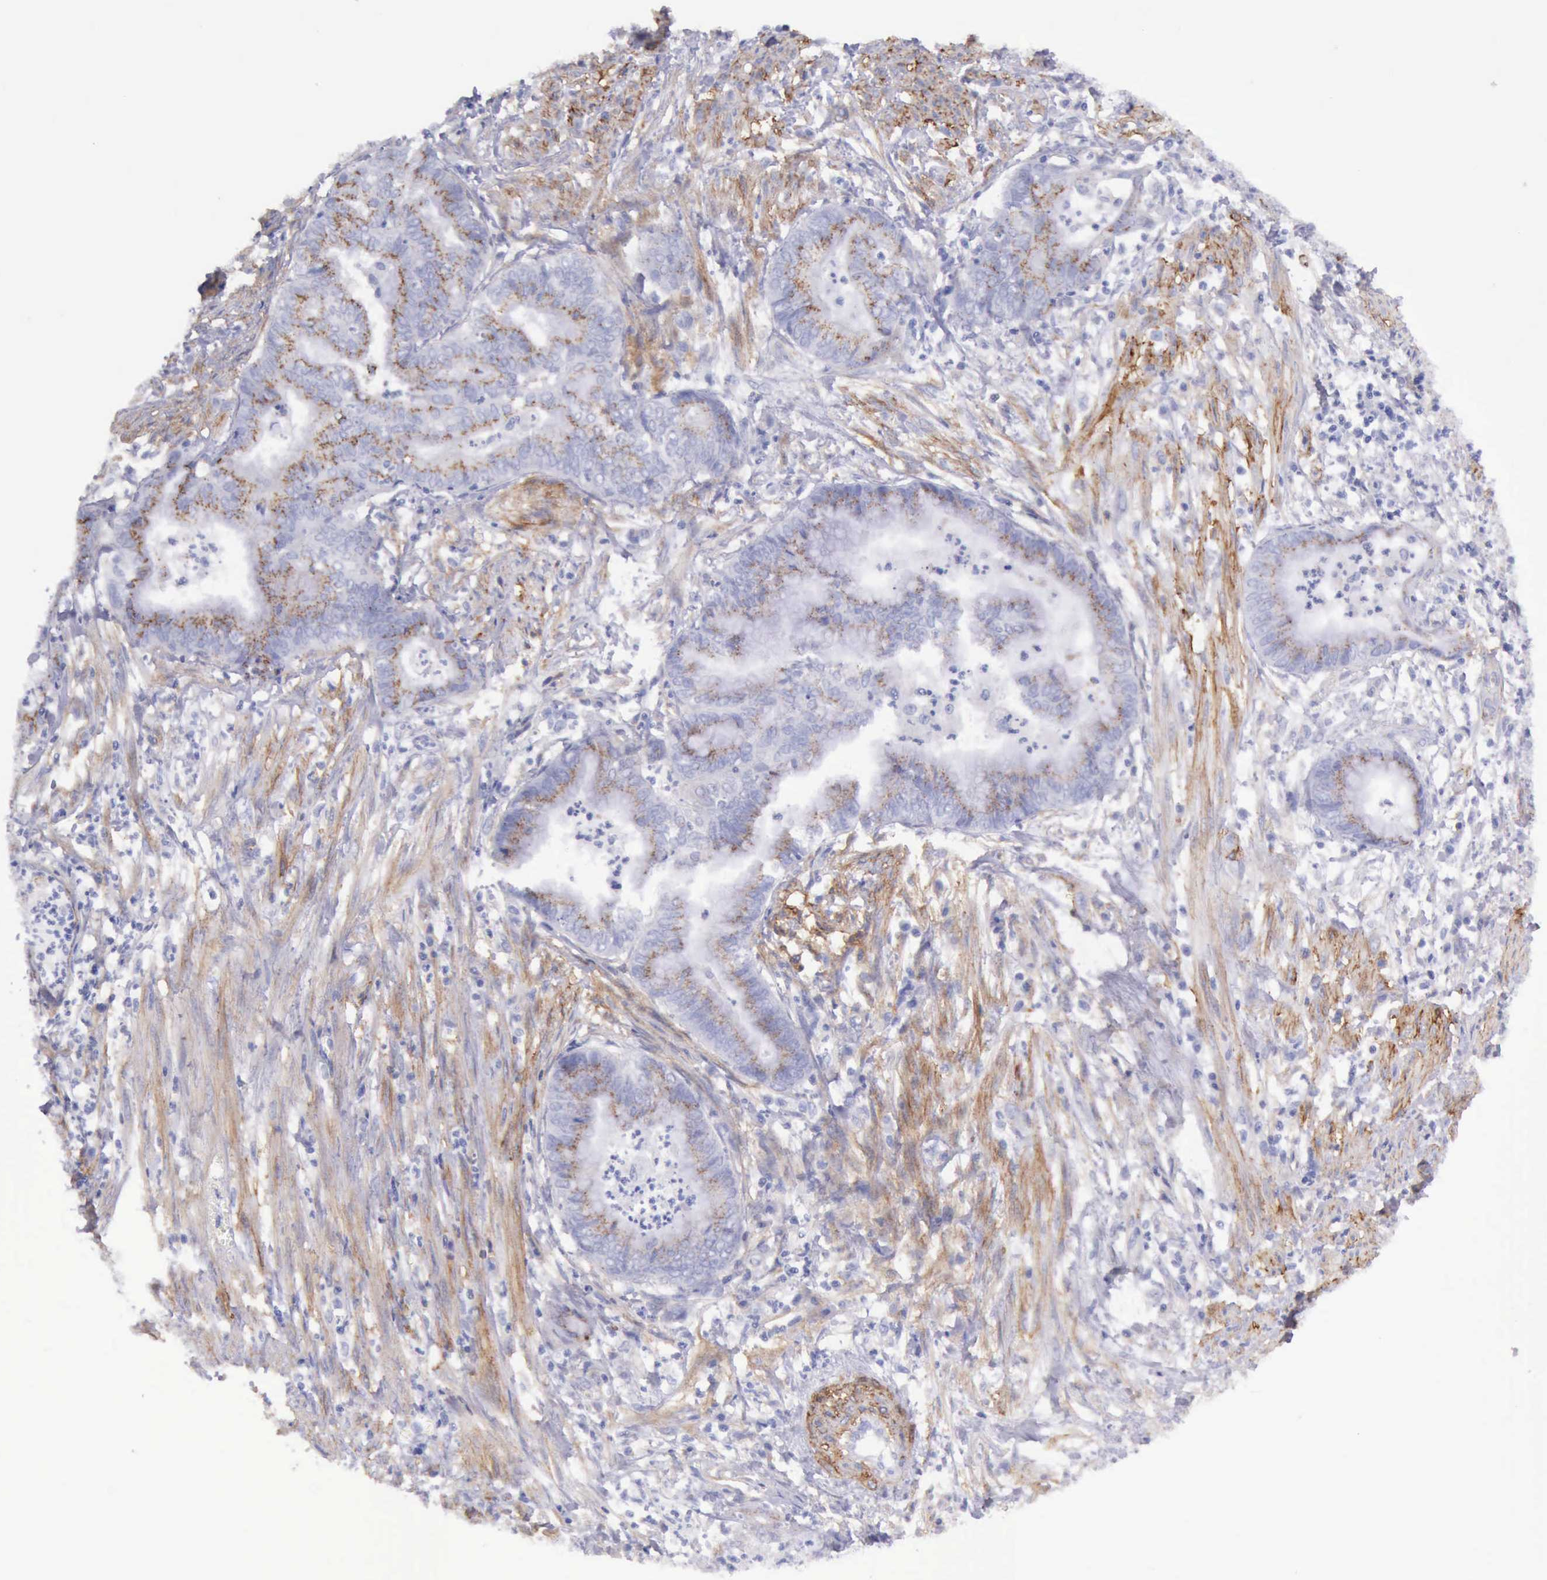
{"staining": {"intensity": "moderate", "quantity": ">75%", "location": "cytoplasmic/membranous"}, "tissue": "endometrial cancer", "cell_type": "Tumor cells", "image_type": "cancer", "snomed": [{"axis": "morphology", "description": "Necrosis, NOS"}, {"axis": "morphology", "description": "Adenocarcinoma, NOS"}, {"axis": "topography", "description": "Endometrium"}], "caption": "Moderate cytoplasmic/membranous protein positivity is present in approximately >75% of tumor cells in endometrial cancer. (Brightfield microscopy of DAB IHC at high magnification).", "gene": "AOC3", "patient": {"sex": "female", "age": 79}}